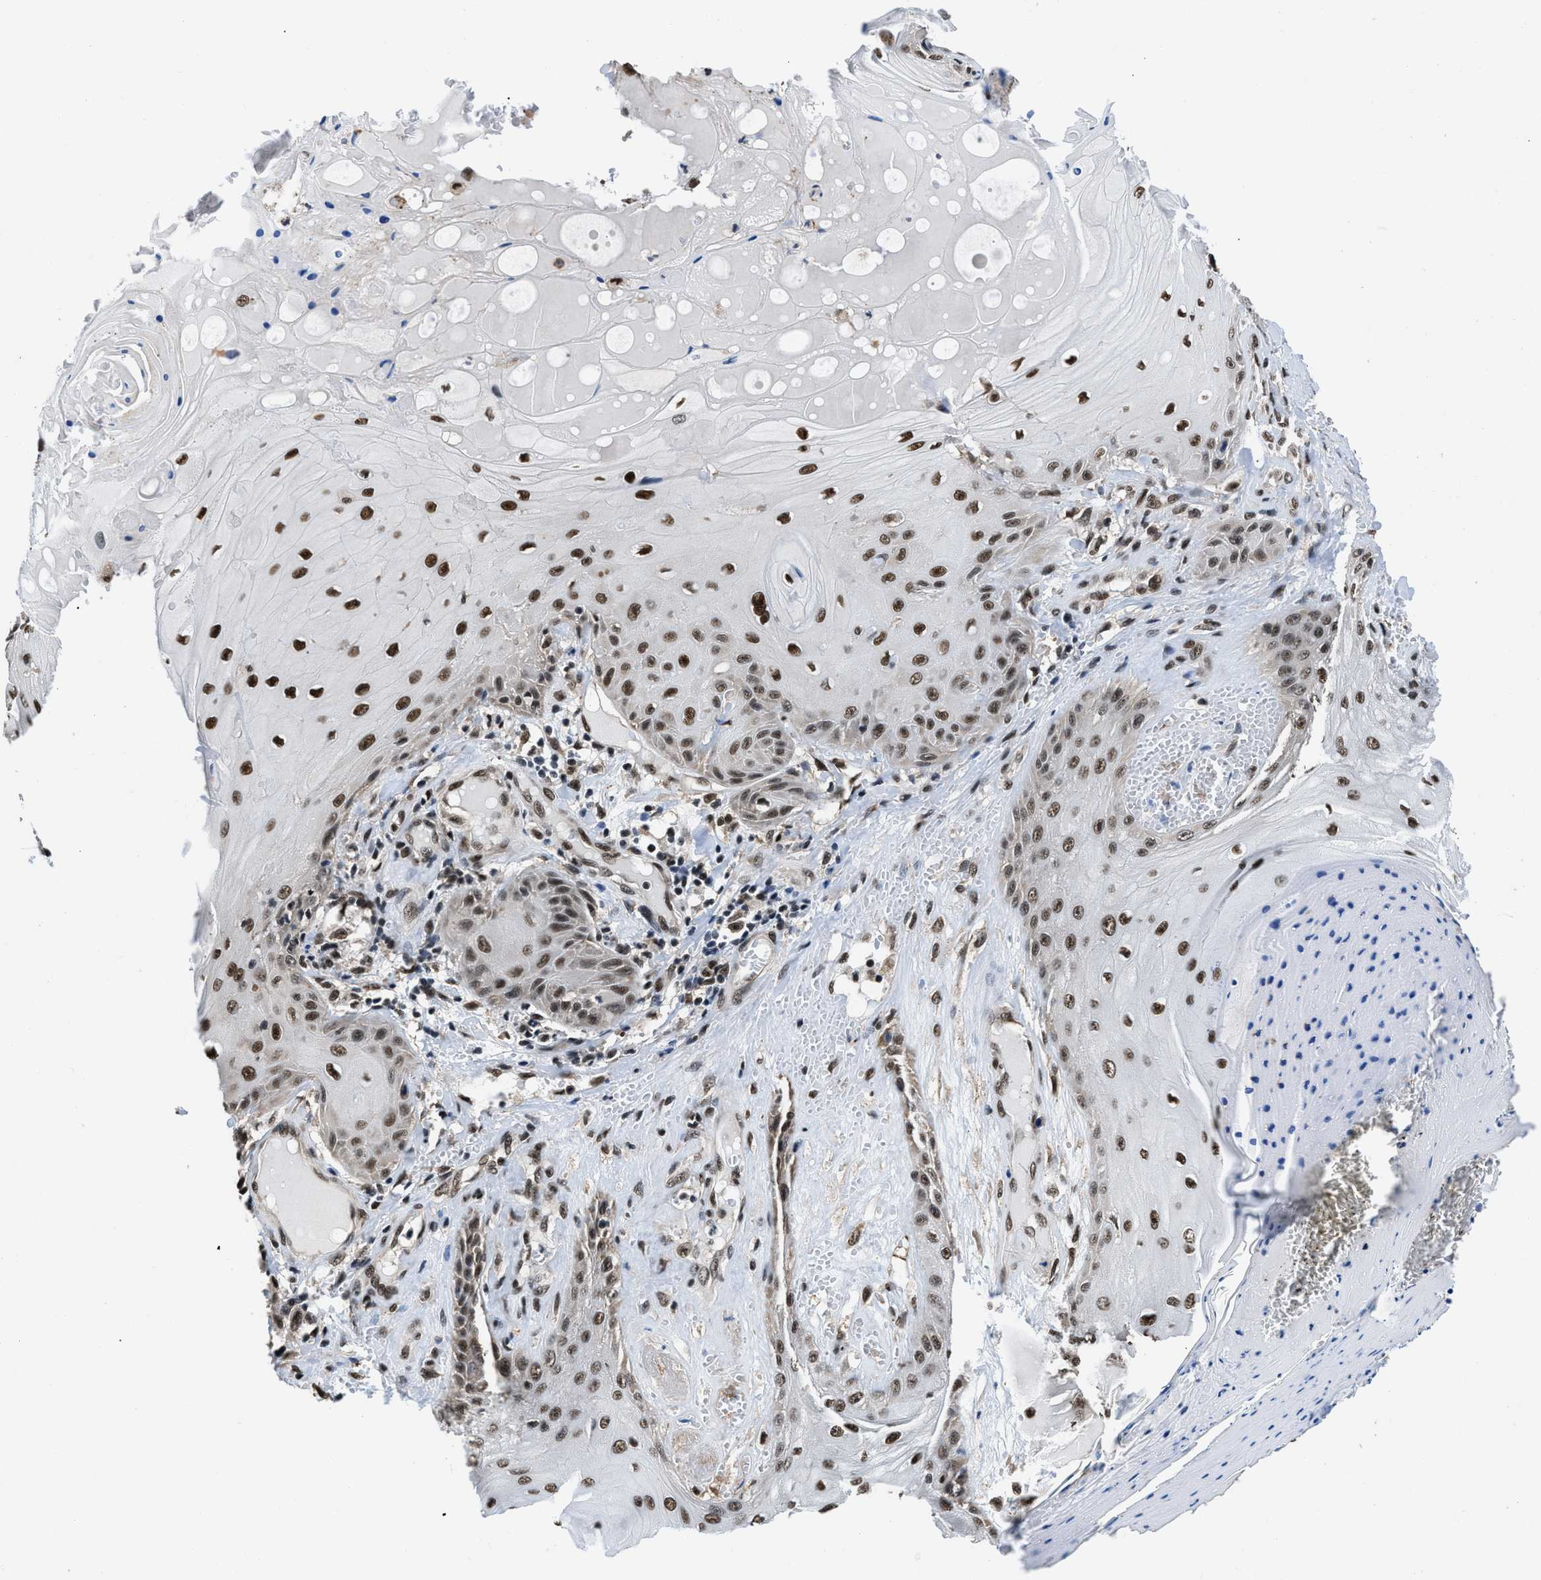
{"staining": {"intensity": "strong", "quantity": ">75%", "location": "nuclear"}, "tissue": "skin cancer", "cell_type": "Tumor cells", "image_type": "cancer", "snomed": [{"axis": "morphology", "description": "Squamous cell carcinoma, NOS"}, {"axis": "topography", "description": "Skin"}], "caption": "Immunohistochemical staining of human skin cancer demonstrates high levels of strong nuclear protein positivity in approximately >75% of tumor cells.", "gene": "HNRNPH2", "patient": {"sex": "male", "age": 74}}